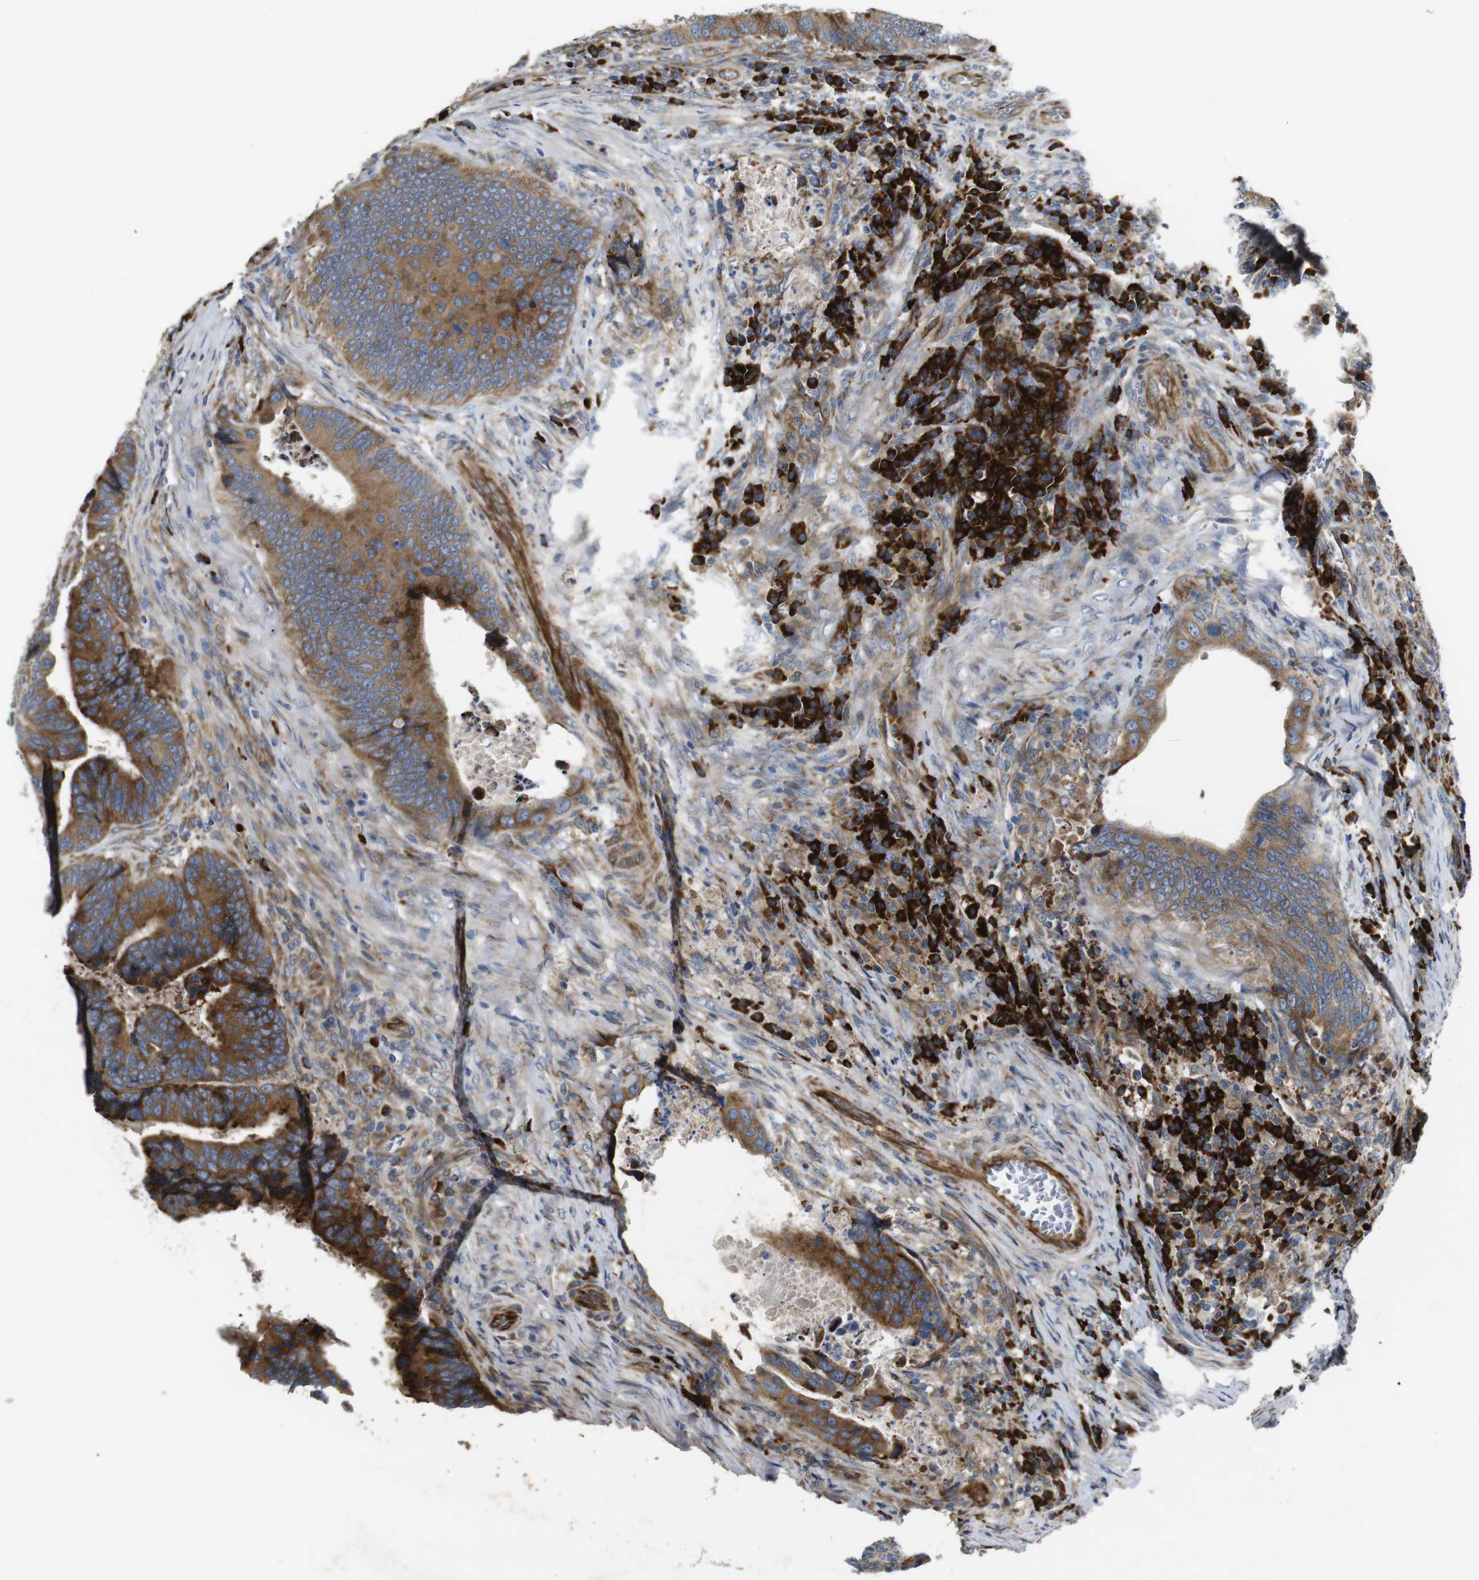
{"staining": {"intensity": "strong", "quantity": ">75%", "location": "cytoplasmic/membranous"}, "tissue": "colorectal cancer", "cell_type": "Tumor cells", "image_type": "cancer", "snomed": [{"axis": "morphology", "description": "Inflammation, NOS"}, {"axis": "morphology", "description": "Adenocarcinoma, NOS"}, {"axis": "topography", "description": "Colon"}], "caption": "This is an image of IHC staining of colorectal cancer (adenocarcinoma), which shows strong expression in the cytoplasmic/membranous of tumor cells.", "gene": "UBE2G2", "patient": {"sex": "male", "age": 72}}